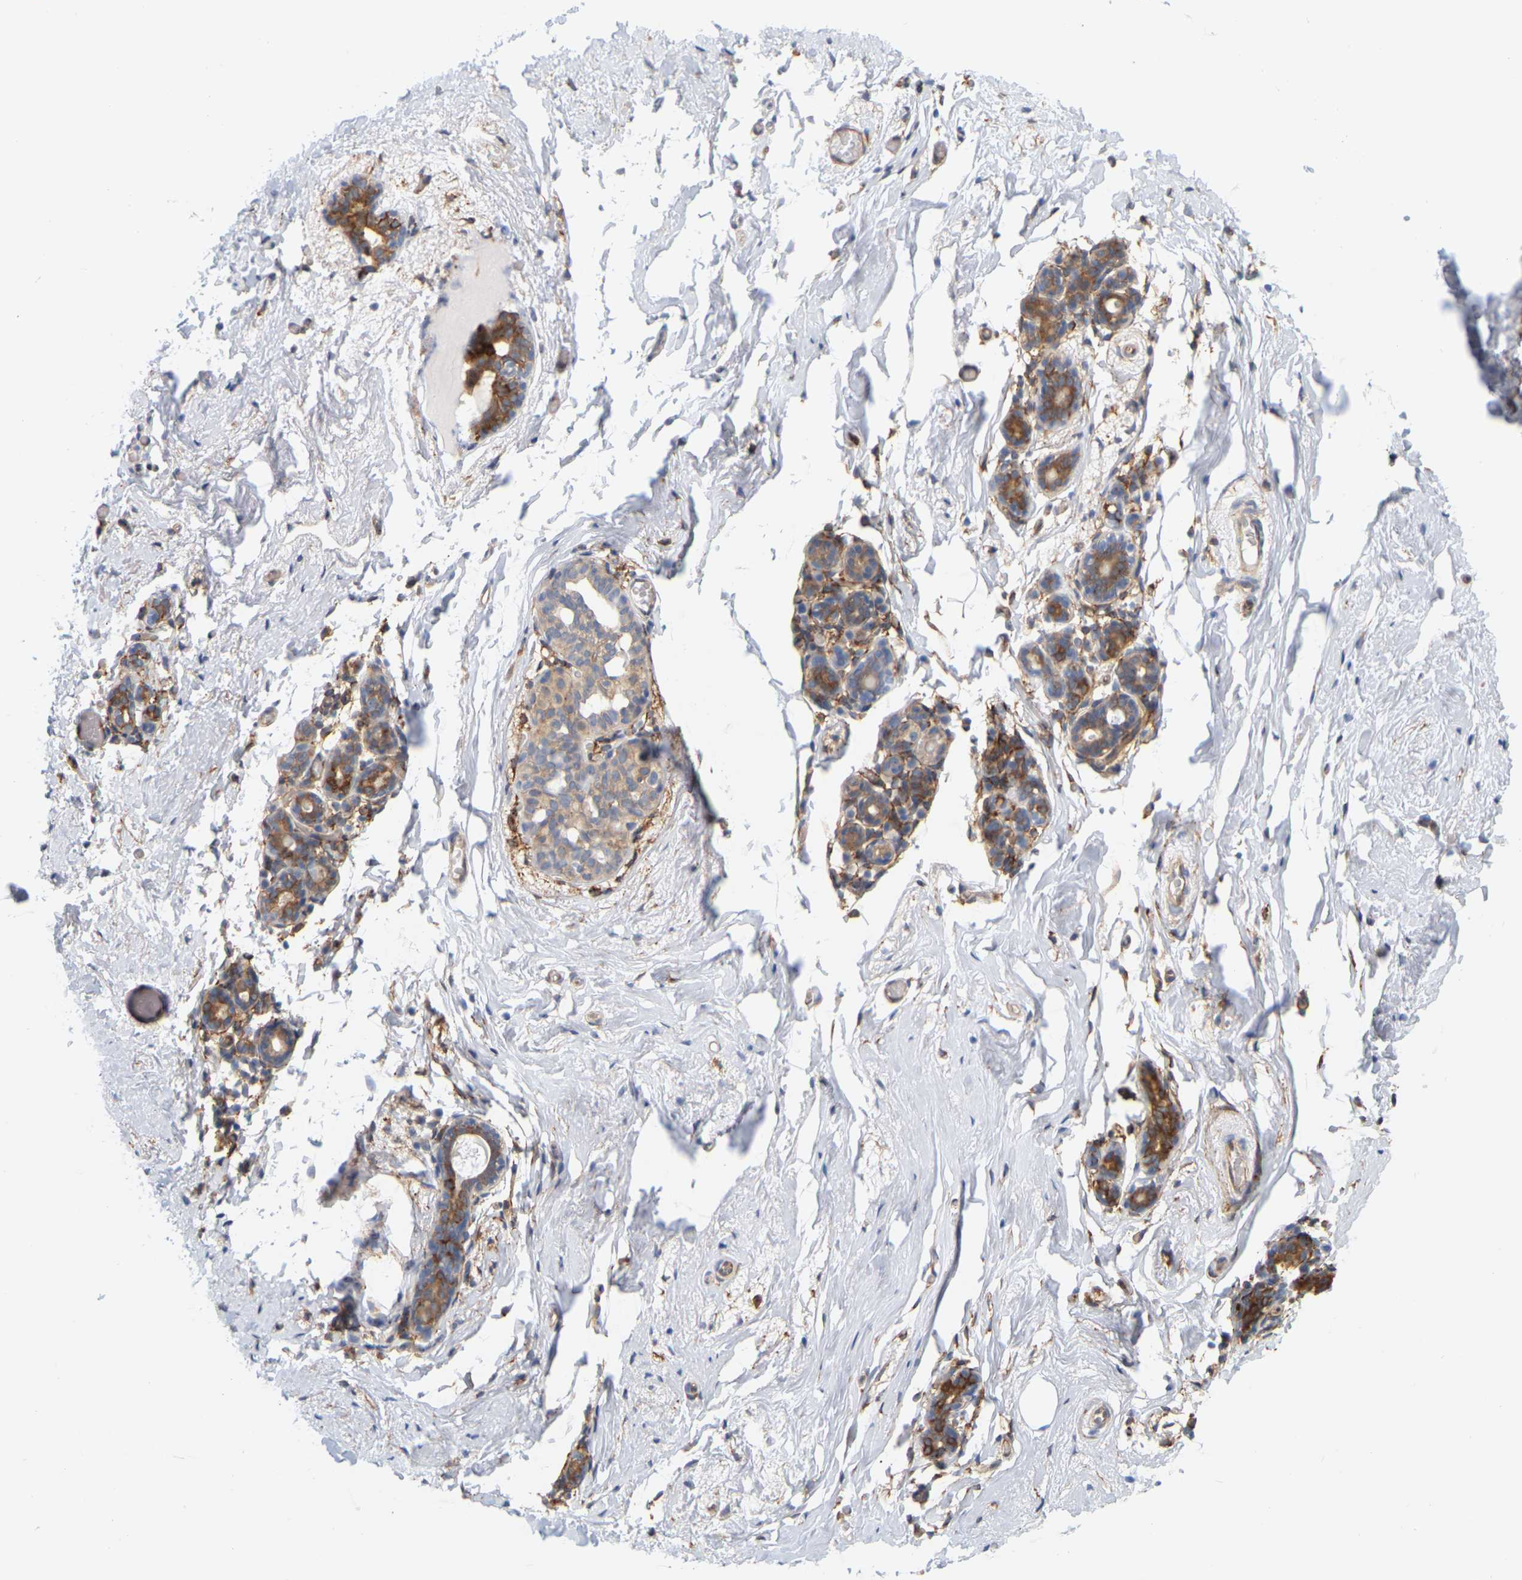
{"staining": {"intensity": "negative", "quantity": "none", "location": "none"}, "tissue": "breast", "cell_type": "Adipocytes", "image_type": "normal", "snomed": [{"axis": "morphology", "description": "Normal tissue, NOS"}, {"axis": "topography", "description": "Breast"}], "caption": "The immunohistochemistry (IHC) histopathology image has no significant expression in adipocytes of breast. The staining is performed using DAB brown chromogen with nuclei counter-stained in using hematoxylin.", "gene": "RAPH1", "patient": {"sex": "female", "age": 62}}